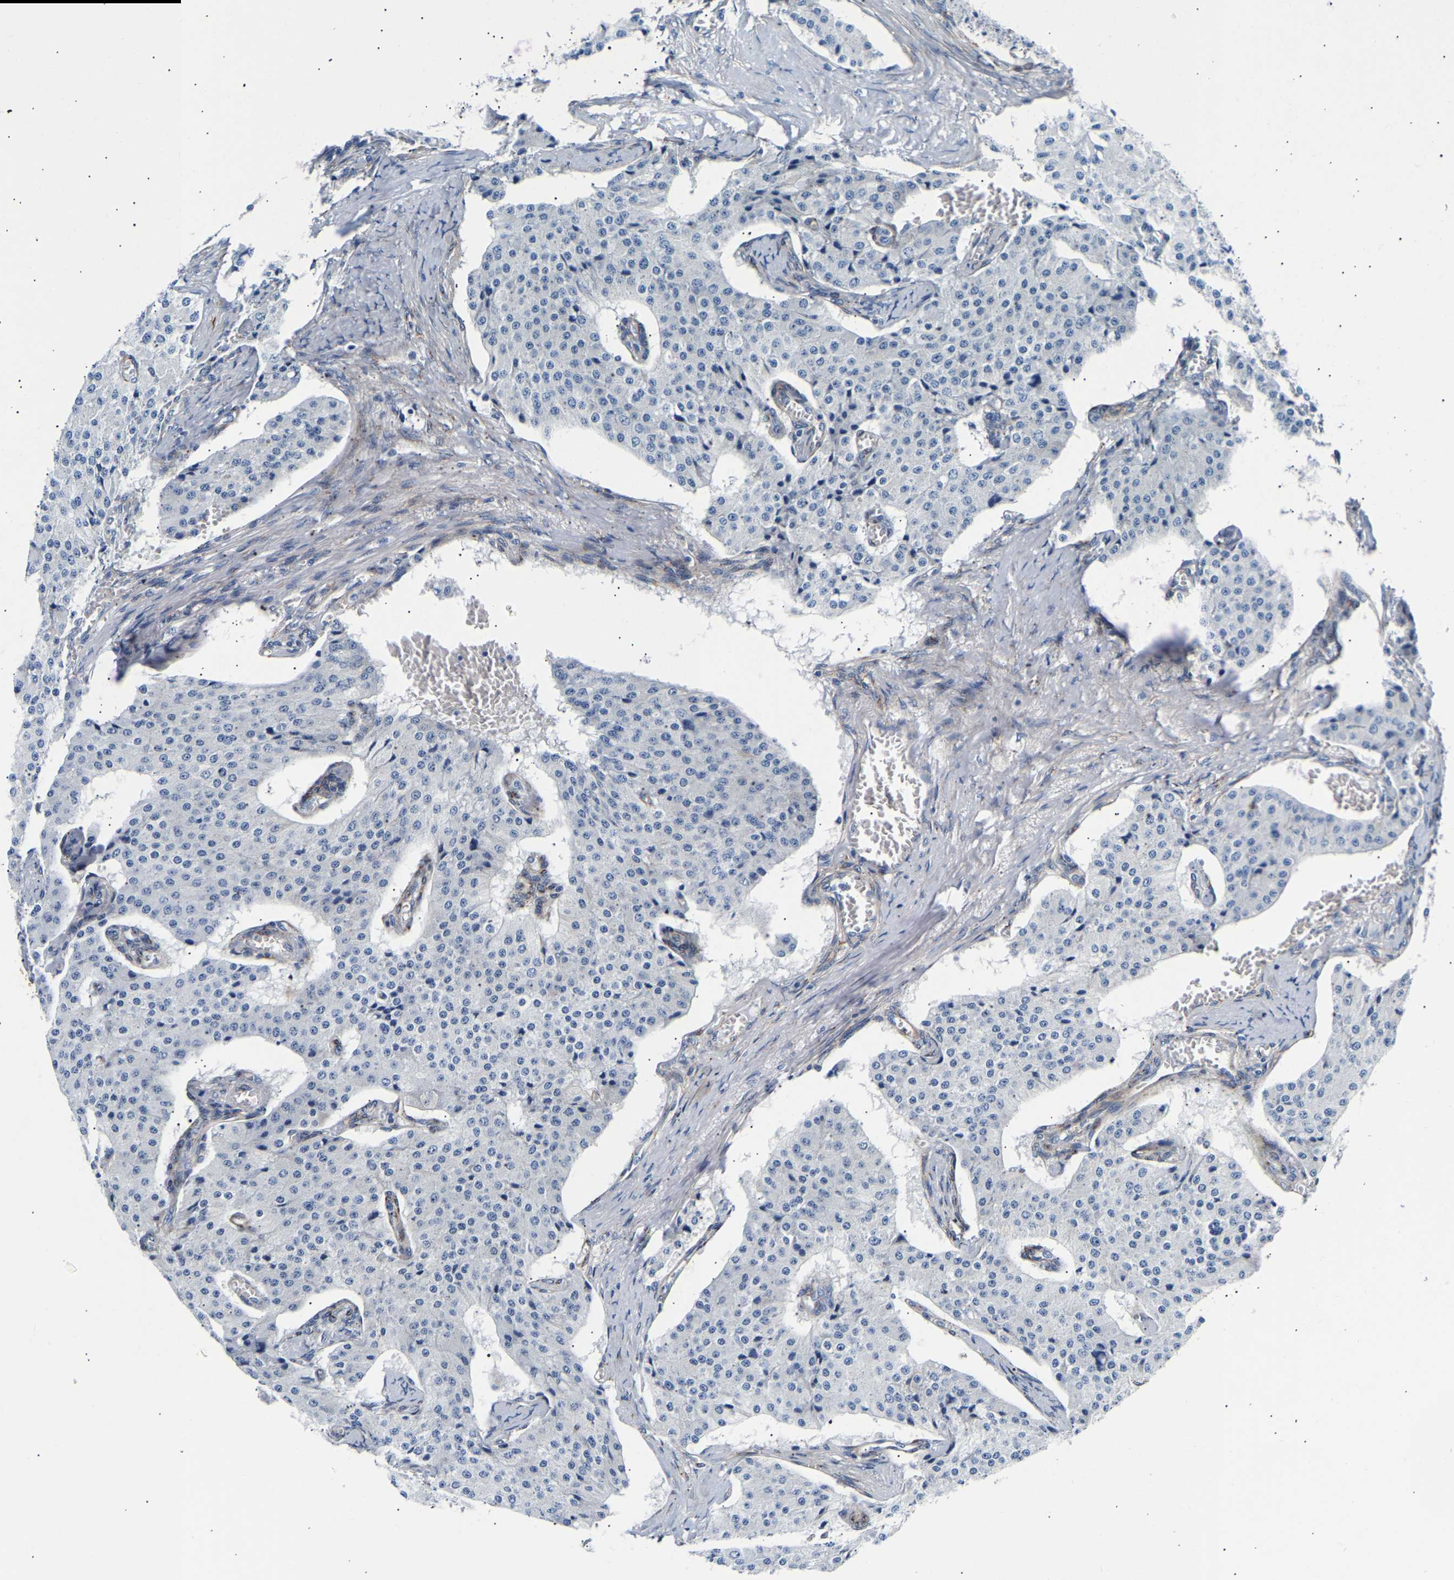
{"staining": {"intensity": "negative", "quantity": "none", "location": "none"}, "tissue": "carcinoid", "cell_type": "Tumor cells", "image_type": "cancer", "snomed": [{"axis": "morphology", "description": "Carcinoid, malignant, NOS"}, {"axis": "topography", "description": "Colon"}], "caption": "A high-resolution micrograph shows IHC staining of carcinoid, which shows no significant staining in tumor cells.", "gene": "IGFBP7", "patient": {"sex": "female", "age": 52}}